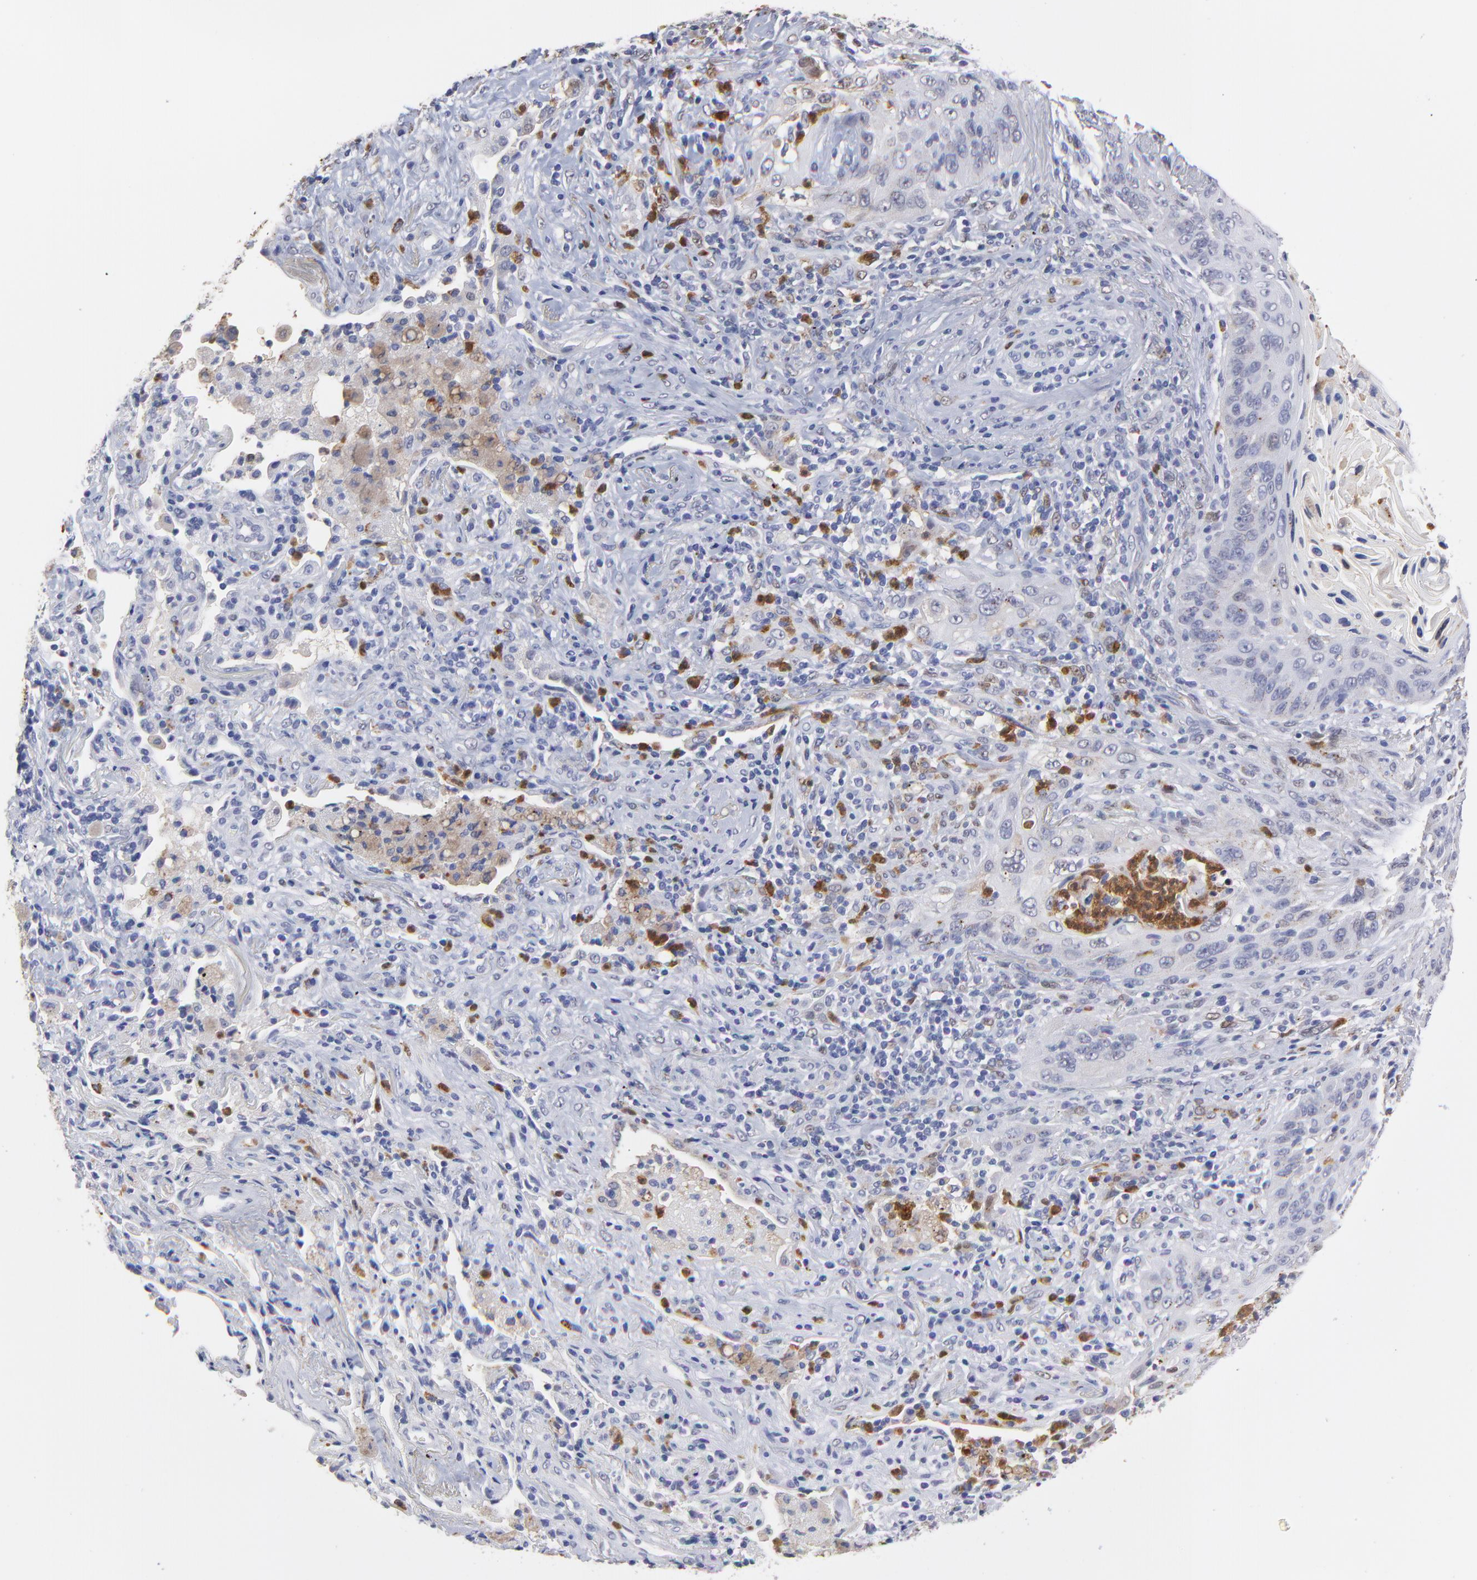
{"staining": {"intensity": "negative", "quantity": "none", "location": "none"}, "tissue": "lung cancer", "cell_type": "Tumor cells", "image_type": "cancer", "snomed": [{"axis": "morphology", "description": "Squamous cell carcinoma, NOS"}, {"axis": "topography", "description": "Lung"}], "caption": "Squamous cell carcinoma (lung) was stained to show a protein in brown. There is no significant positivity in tumor cells.", "gene": "SMARCA1", "patient": {"sex": "female", "age": 67}}